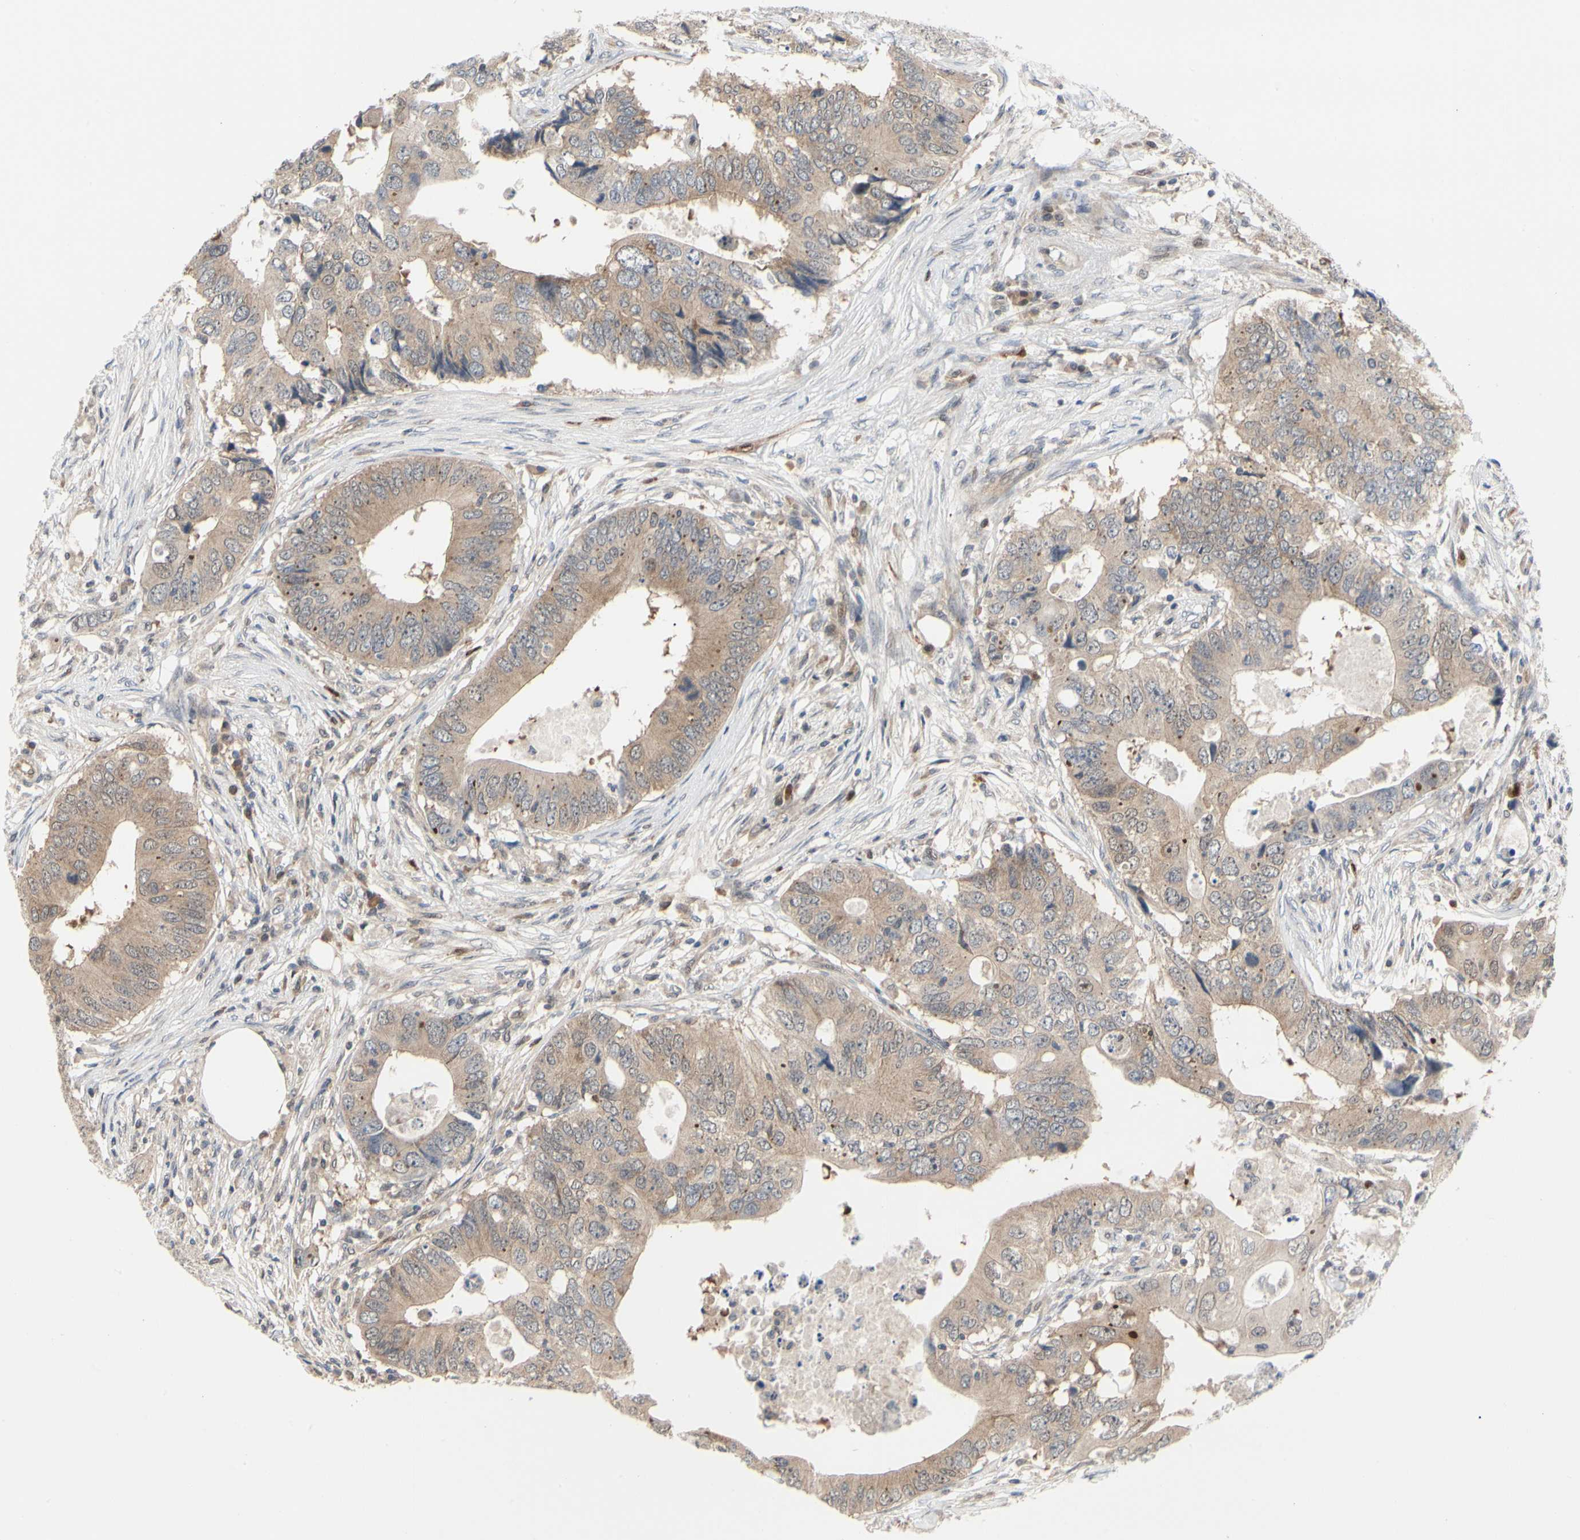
{"staining": {"intensity": "moderate", "quantity": ">75%", "location": "cytoplasmic/membranous"}, "tissue": "colorectal cancer", "cell_type": "Tumor cells", "image_type": "cancer", "snomed": [{"axis": "morphology", "description": "Adenocarcinoma, NOS"}, {"axis": "topography", "description": "Colon"}], "caption": "Immunohistochemical staining of human colorectal cancer (adenocarcinoma) reveals medium levels of moderate cytoplasmic/membranous positivity in about >75% of tumor cells.", "gene": "CDK5", "patient": {"sex": "male", "age": 71}}